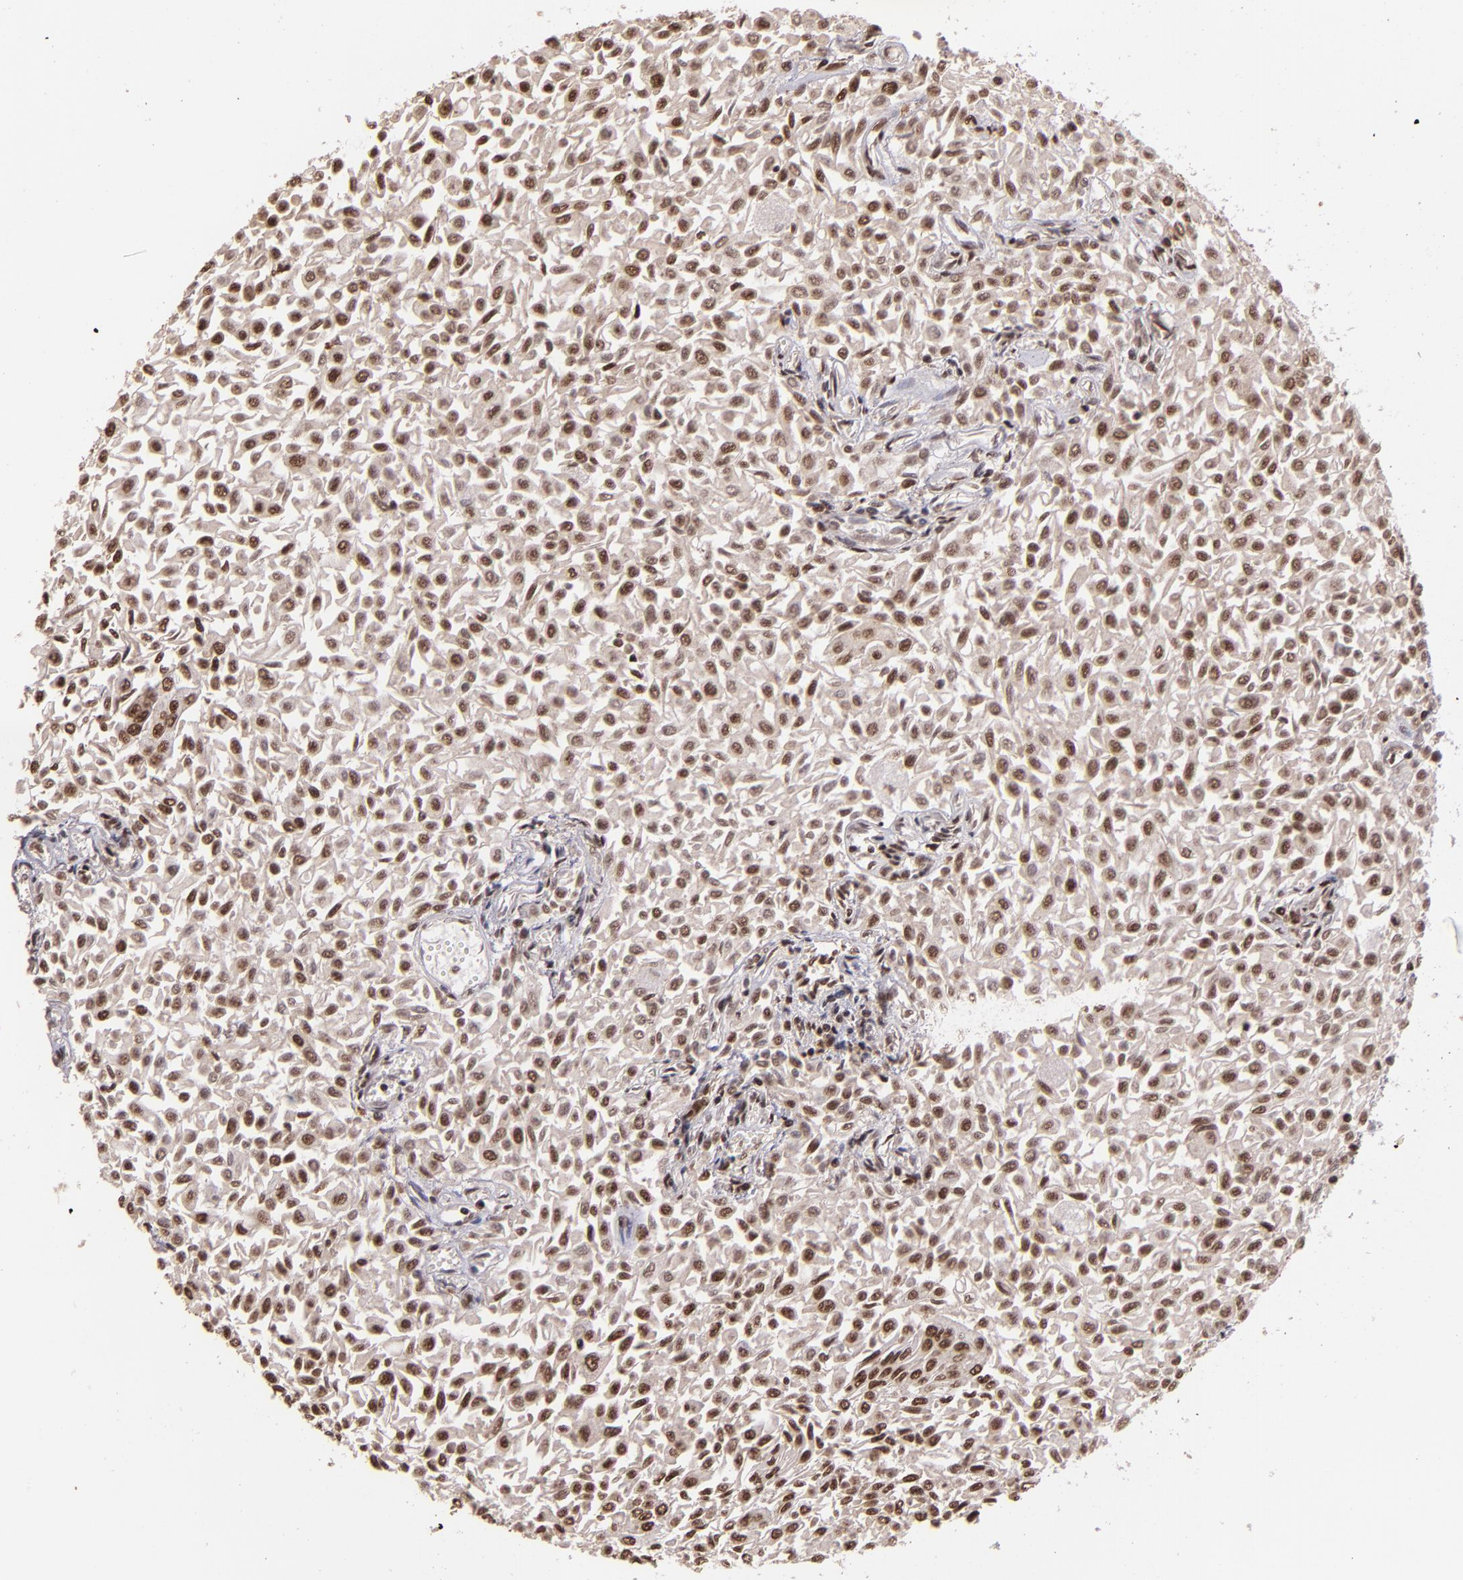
{"staining": {"intensity": "moderate", "quantity": ">75%", "location": "nuclear"}, "tissue": "urothelial cancer", "cell_type": "Tumor cells", "image_type": "cancer", "snomed": [{"axis": "morphology", "description": "Urothelial carcinoma, Low grade"}, {"axis": "topography", "description": "Urinary bladder"}], "caption": "This histopathology image shows immunohistochemistry staining of urothelial cancer, with medium moderate nuclear expression in approximately >75% of tumor cells.", "gene": "PQBP1", "patient": {"sex": "male", "age": 64}}